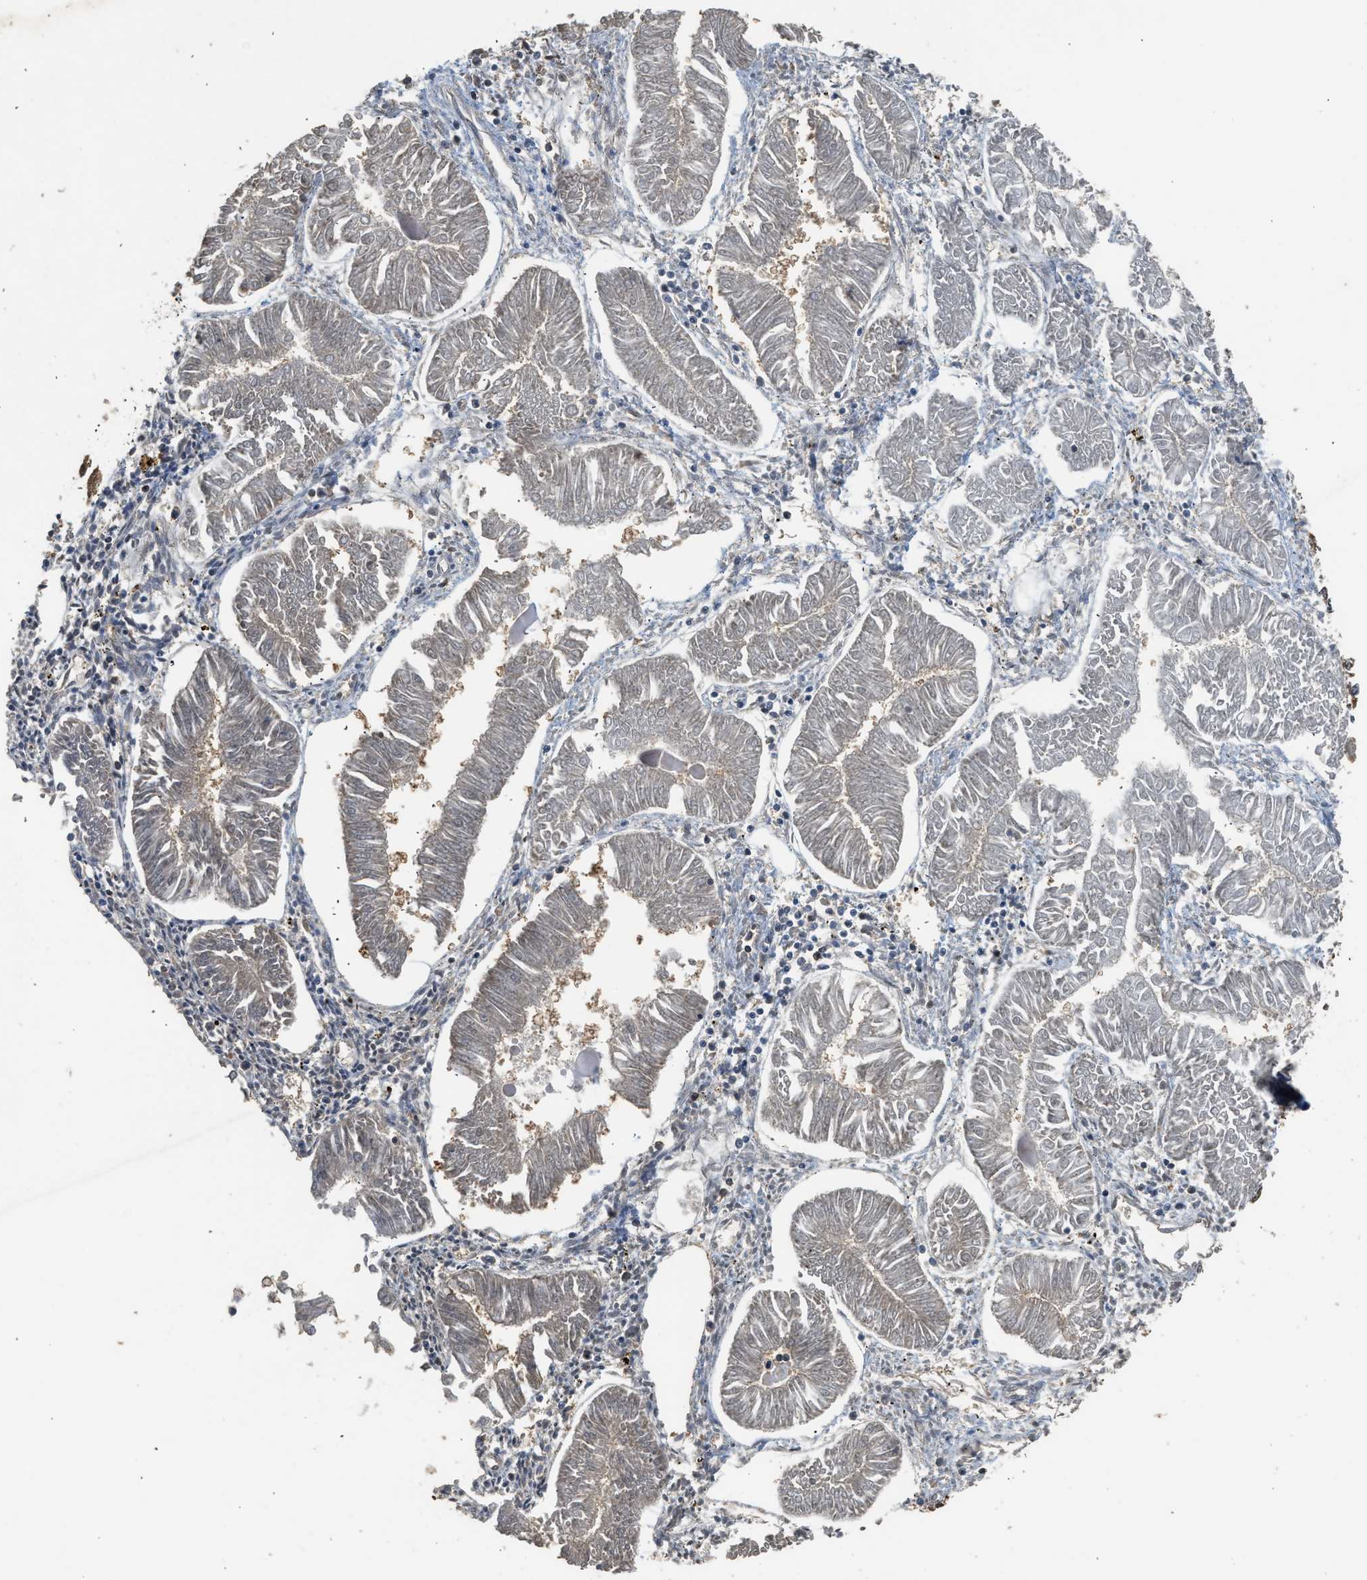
{"staining": {"intensity": "weak", "quantity": "25%-75%", "location": "cytoplasmic/membranous"}, "tissue": "endometrial cancer", "cell_type": "Tumor cells", "image_type": "cancer", "snomed": [{"axis": "morphology", "description": "Adenocarcinoma, NOS"}, {"axis": "topography", "description": "Endometrium"}], "caption": "Immunohistochemical staining of endometrial cancer shows low levels of weak cytoplasmic/membranous protein expression in approximately 25%-75% of tumor cells.", "gene": "HIP1R", "patient": {"sex": "female", "age": 53}}